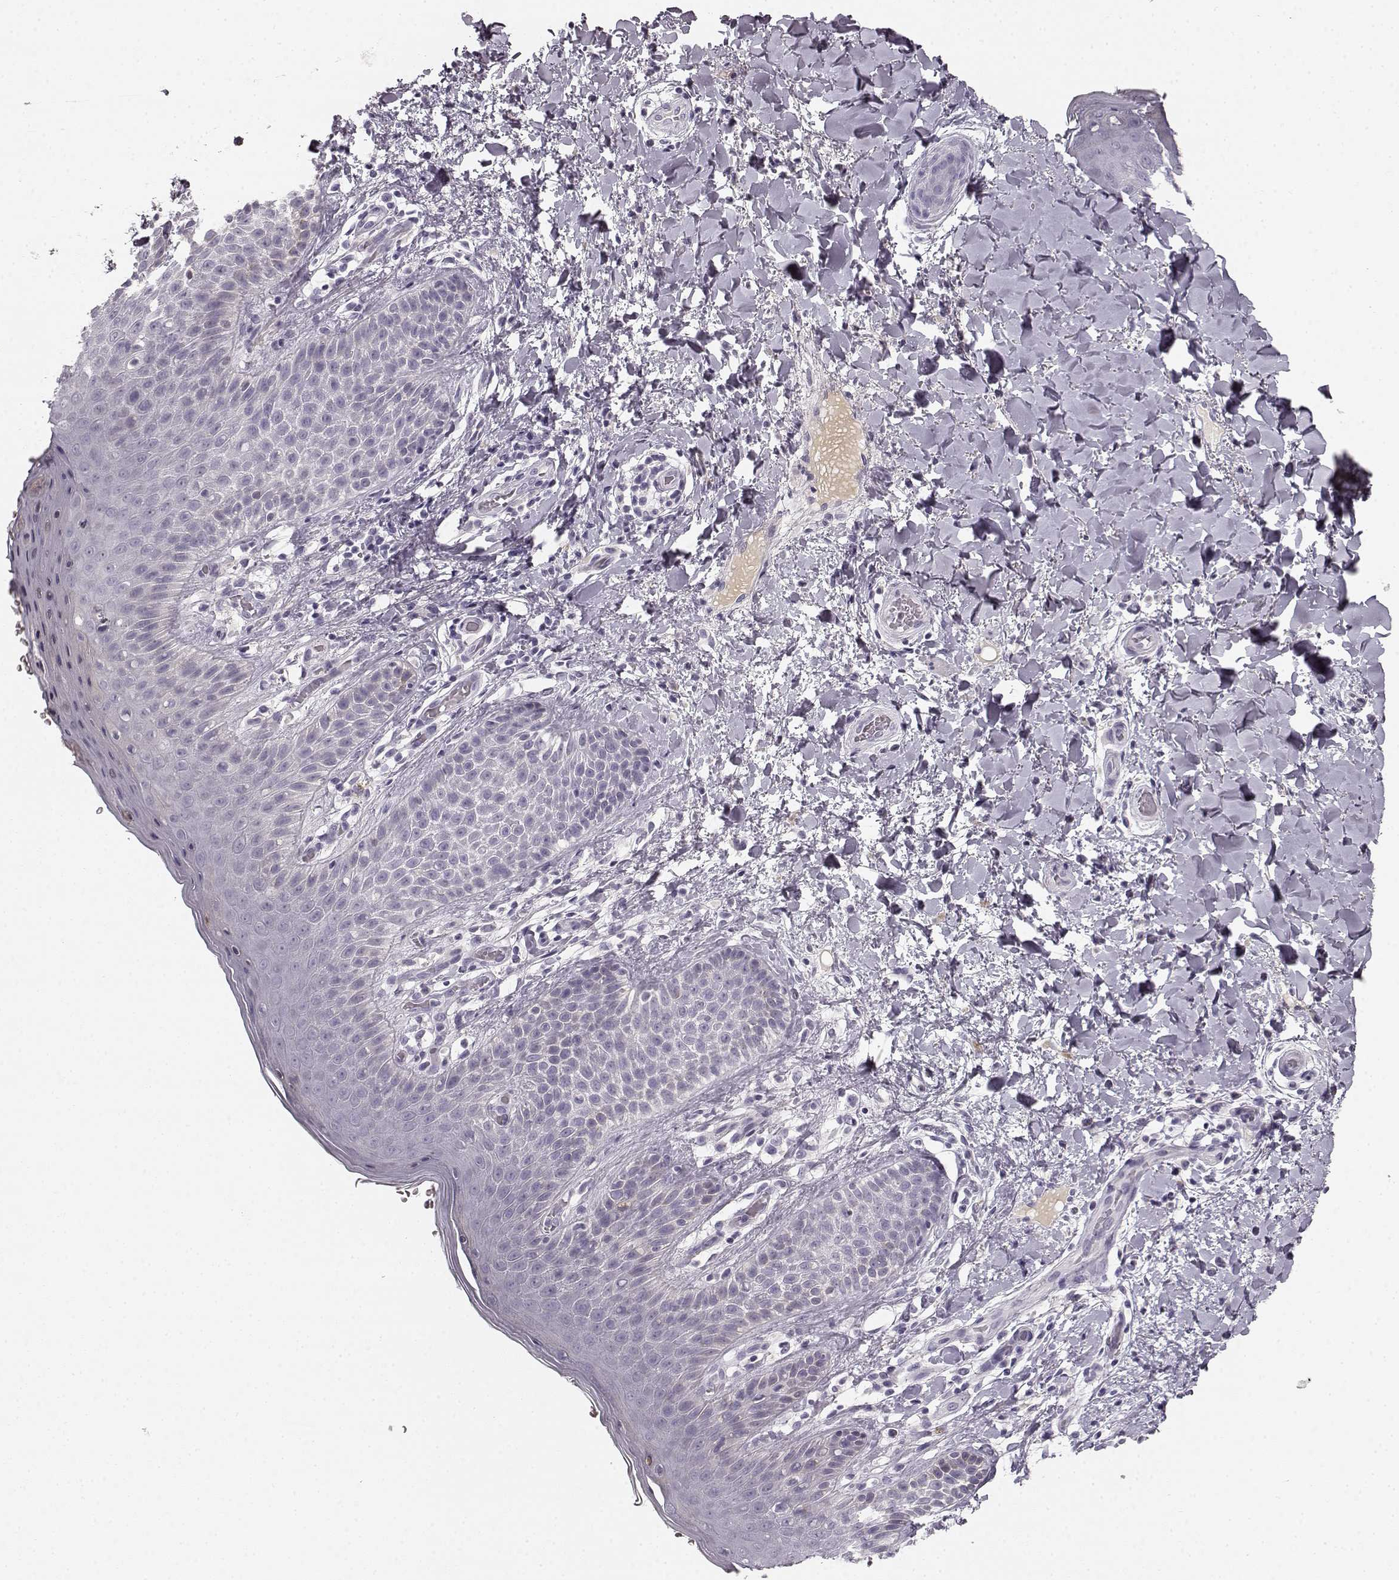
{"staining": {"intensity": "negative", "quantity": "none", "location": "none"}, "tissue": "skin", "cell_type": "Epidermal cells", "image_type": "normal", "snomed": [{"axis": "morphology", "description": "Normal tissue, NOS"}, {"axis": "topography", "description": "Anal"}], "caption": "IHC micrograph of normal human skin stained for a protein (brown), which exhibits no expression in epidermal cells. (Brightfield microscopy of DAB immunohistochemistry (IHC) at high magnification).", "gene": "KIAA0319", "patient": {"sex": "male", "age": 36}}